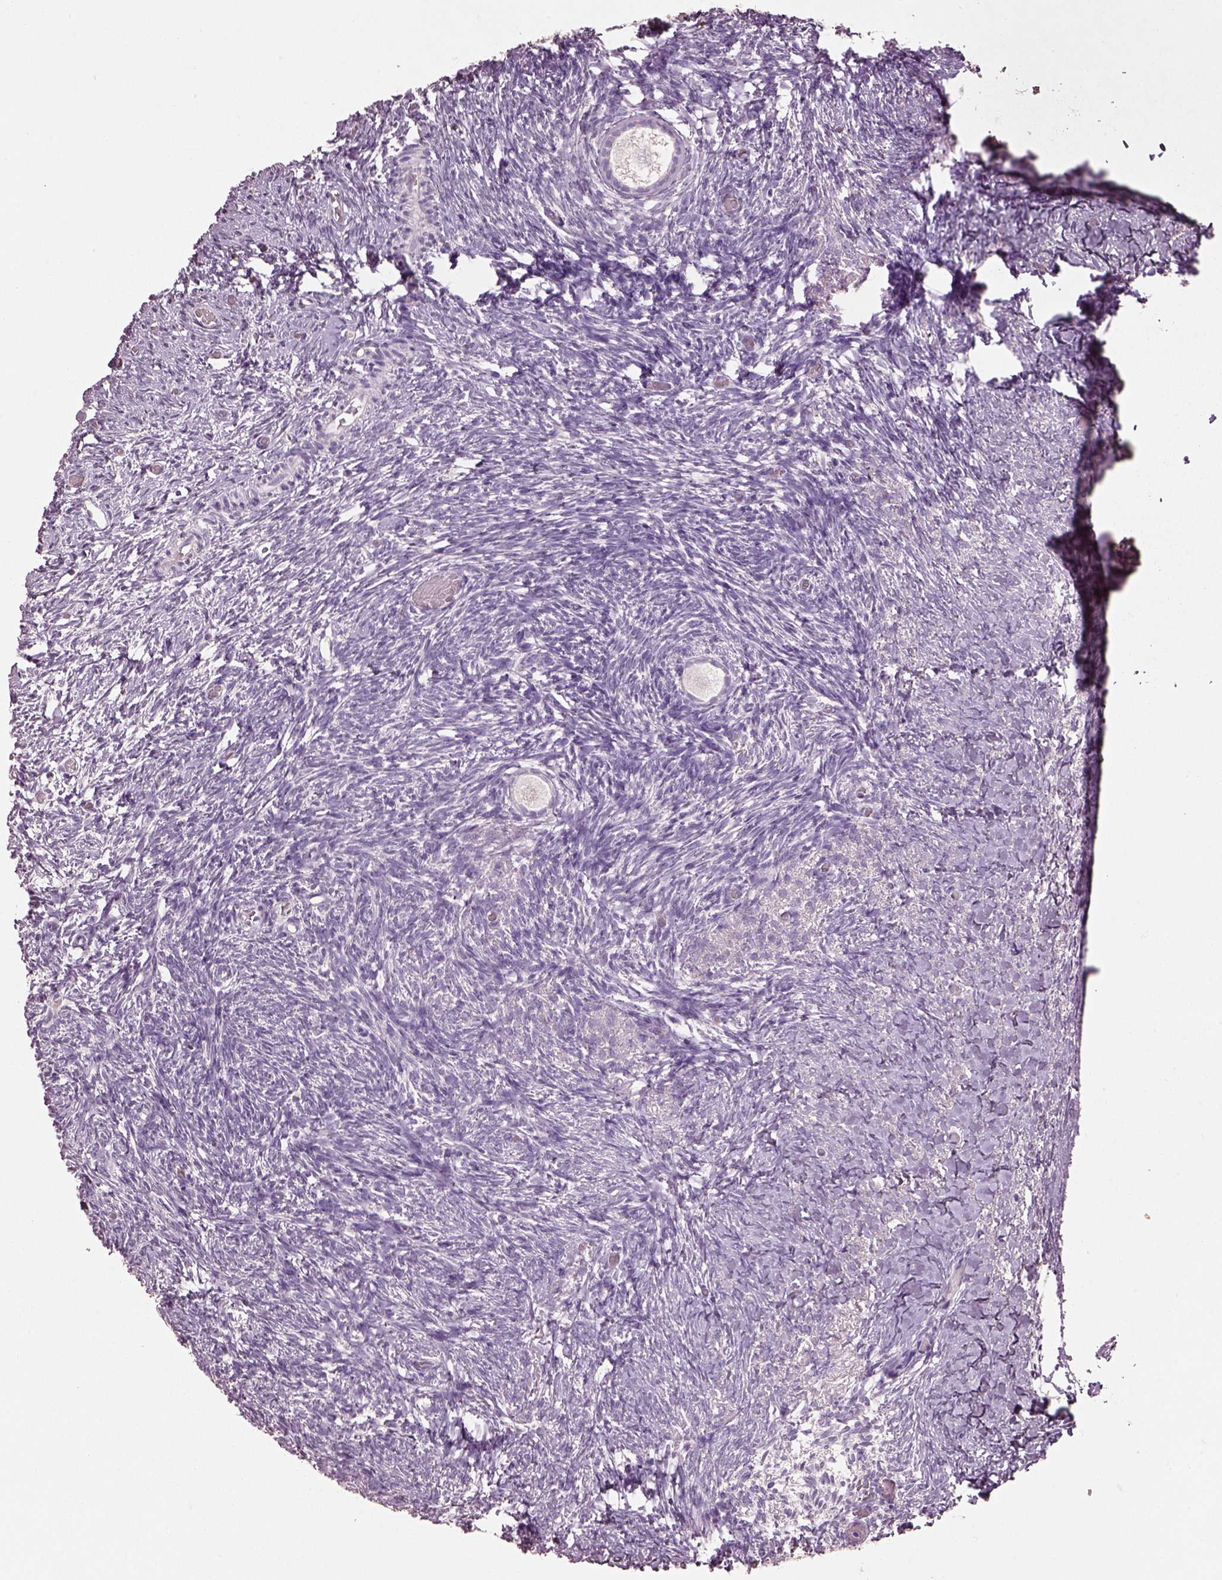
{"staining": {"intensity": "negative", "quantity": "none", "location": "none"}, "tissue": "ovary", "cell_type": "Follicle cells", "image_type": "normal", "snomed": [{"axis": "morphology", "description": "Normal tissue, NOS"}, {"axis": "topography", "description": "Ovary"}], "caption": "Immunohistochemical staining of unremarkable ovary exhibits no significant staining in follicle cells.", "gene": "KCNIP3", "patient": {"sex": "female", "age": 39}}